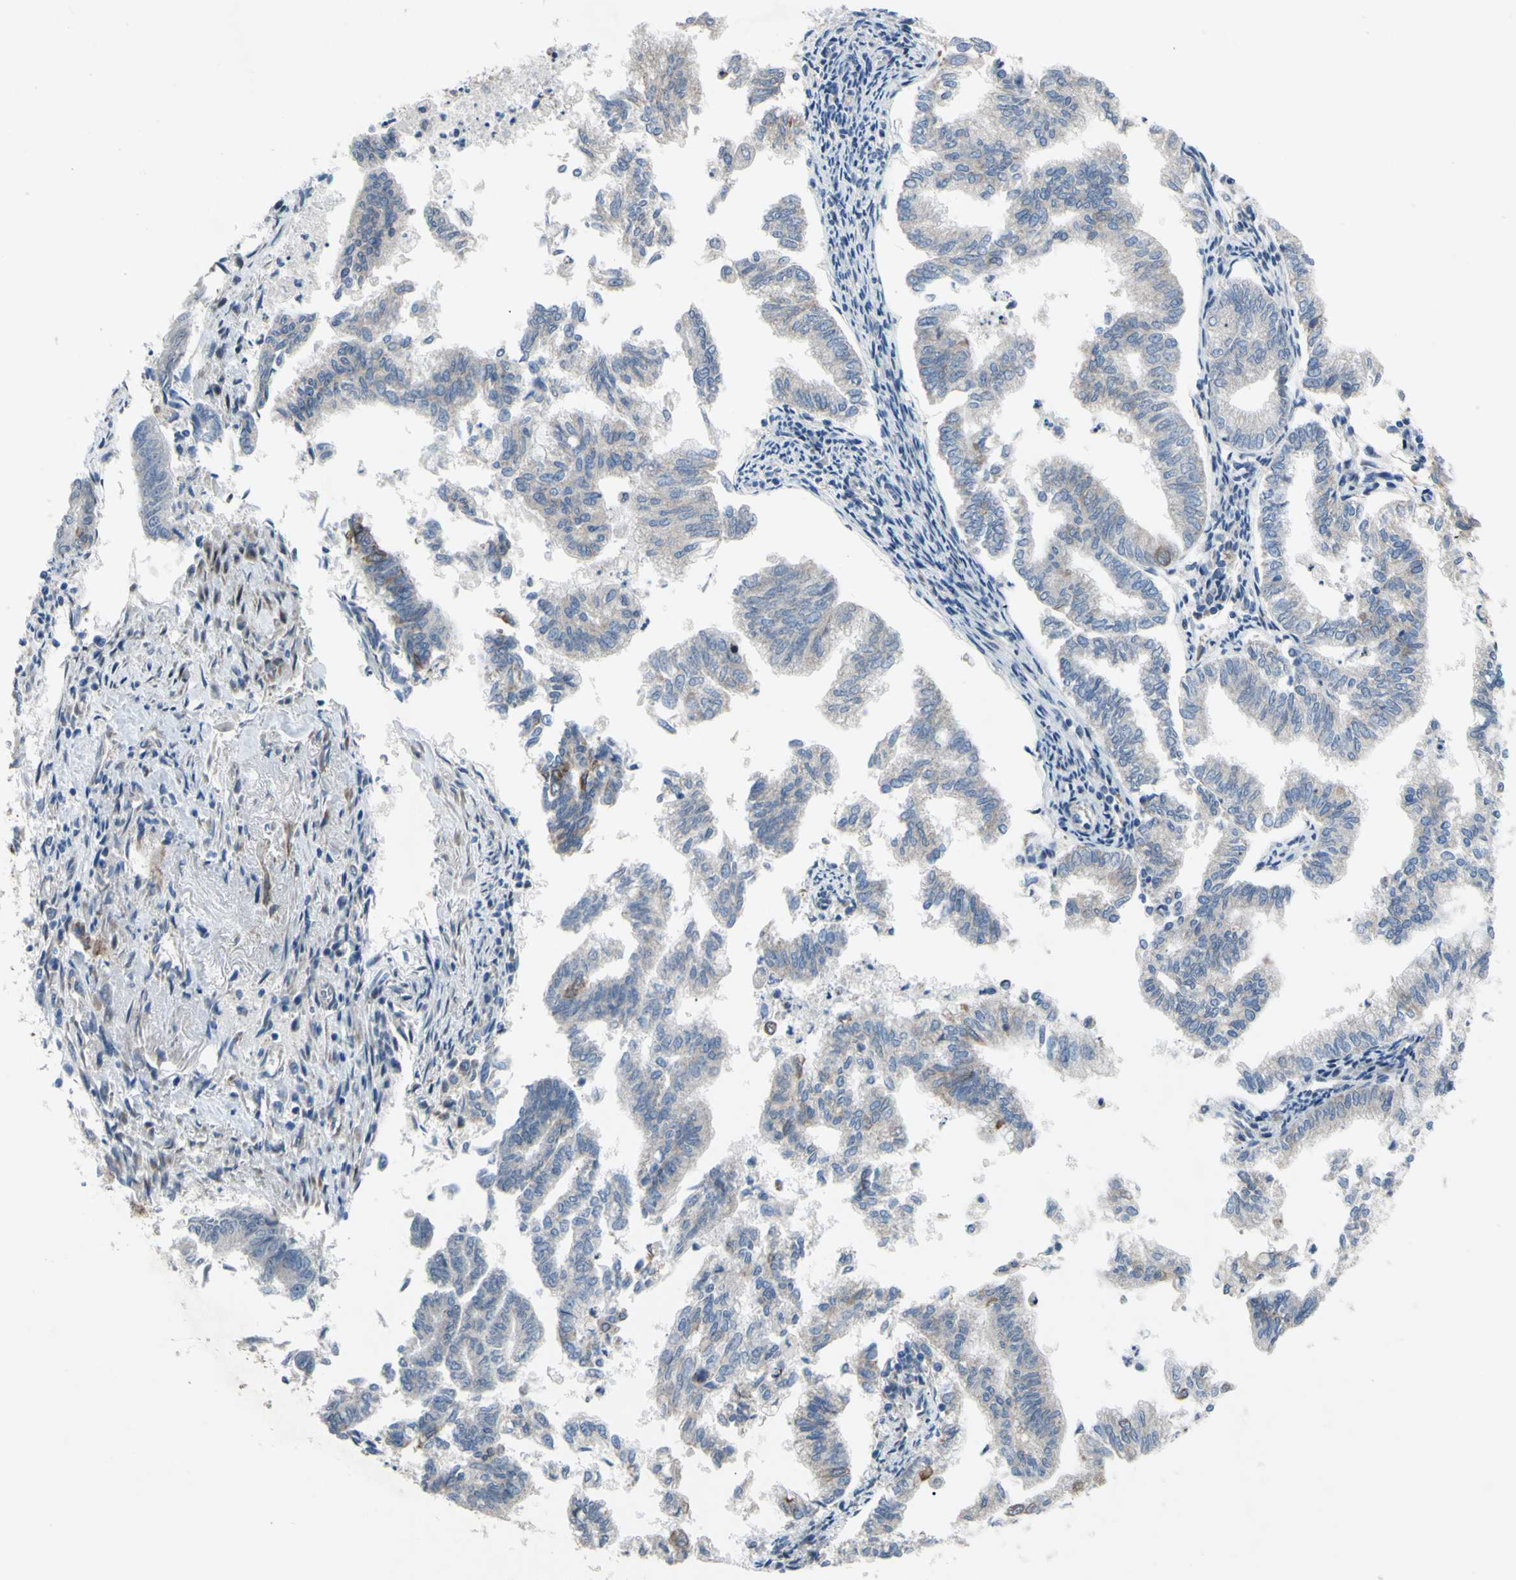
{"staining": {"intensity": "negative", "quantity": "none", "location": "none"}, "tissue": "endometrial cancer", "cell_type": "Tumor cells", "image_type": "cancer", "snomed": [{"axis": "morphology", "description": "Necrosis, NOS"}, {"axis": "morphology", "description": "Adenocarcinoma, NOS"}, {"axis": "topography", "description": "Endometrium"}], "caption": "Immunohistochemistry of endometrial cancer (adenocarcinoma) reveals no expression in tumor cells.", "gene": "GRAMD2B", "patient": {"sex": "female", "age": 79}}